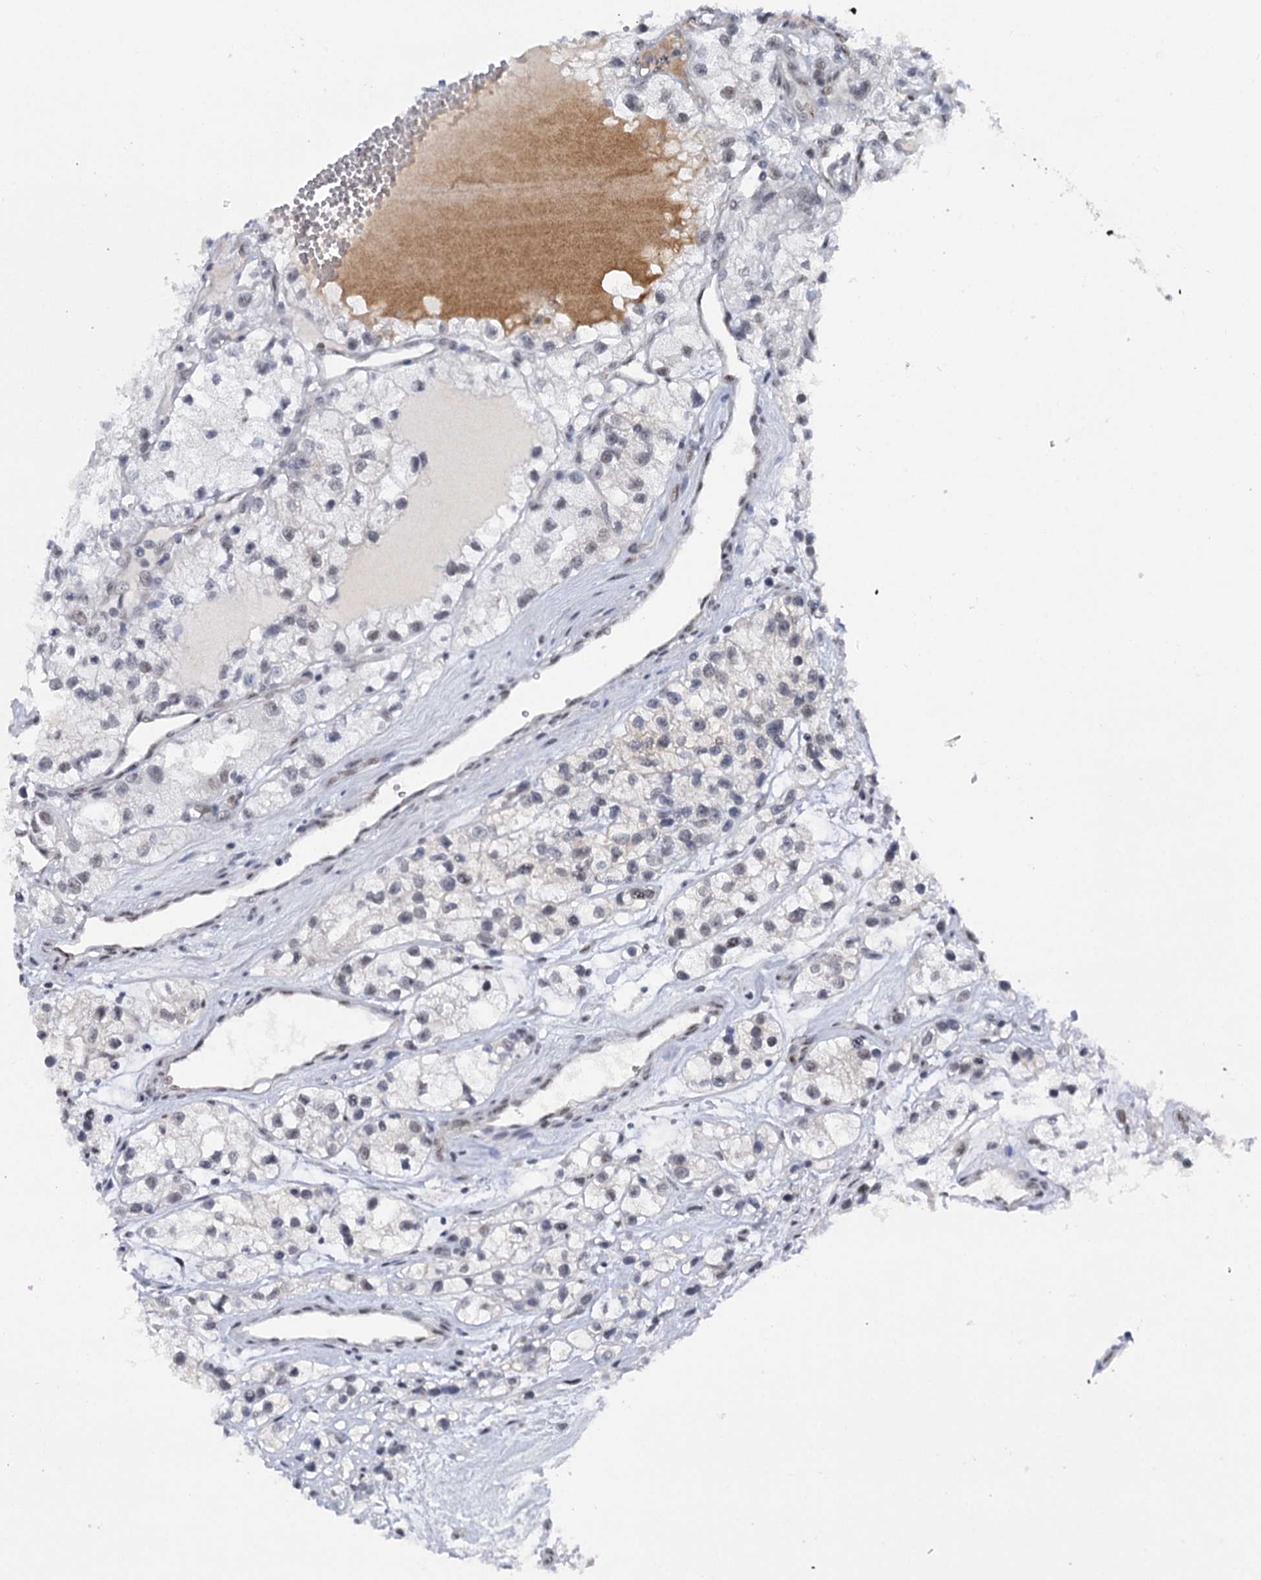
{"staining": {"intensity": "weak", "quantity": "25%-75%", "location": "nuclear"}, "tissue": "renal cancer", "cell_type": "Tumor cells", "image_type": "cancer", "snomed": [{"axis": "morphology", "description": "Adenocarcinoma, NOS"}, {"axis": "topography", "description": "Kidney"}], "caption": "Immunohistochemistry (IHC) micrograph of neoplastic tissue: renal cancer (adenocarcinoma) stained using IHC shows low levels of weak protein expression localized specifically in the nuclear of tumor cells, appearing as a nuclear brown color.", "gene": "SREK1", "patient": {"sex": "female", "age": 57}}